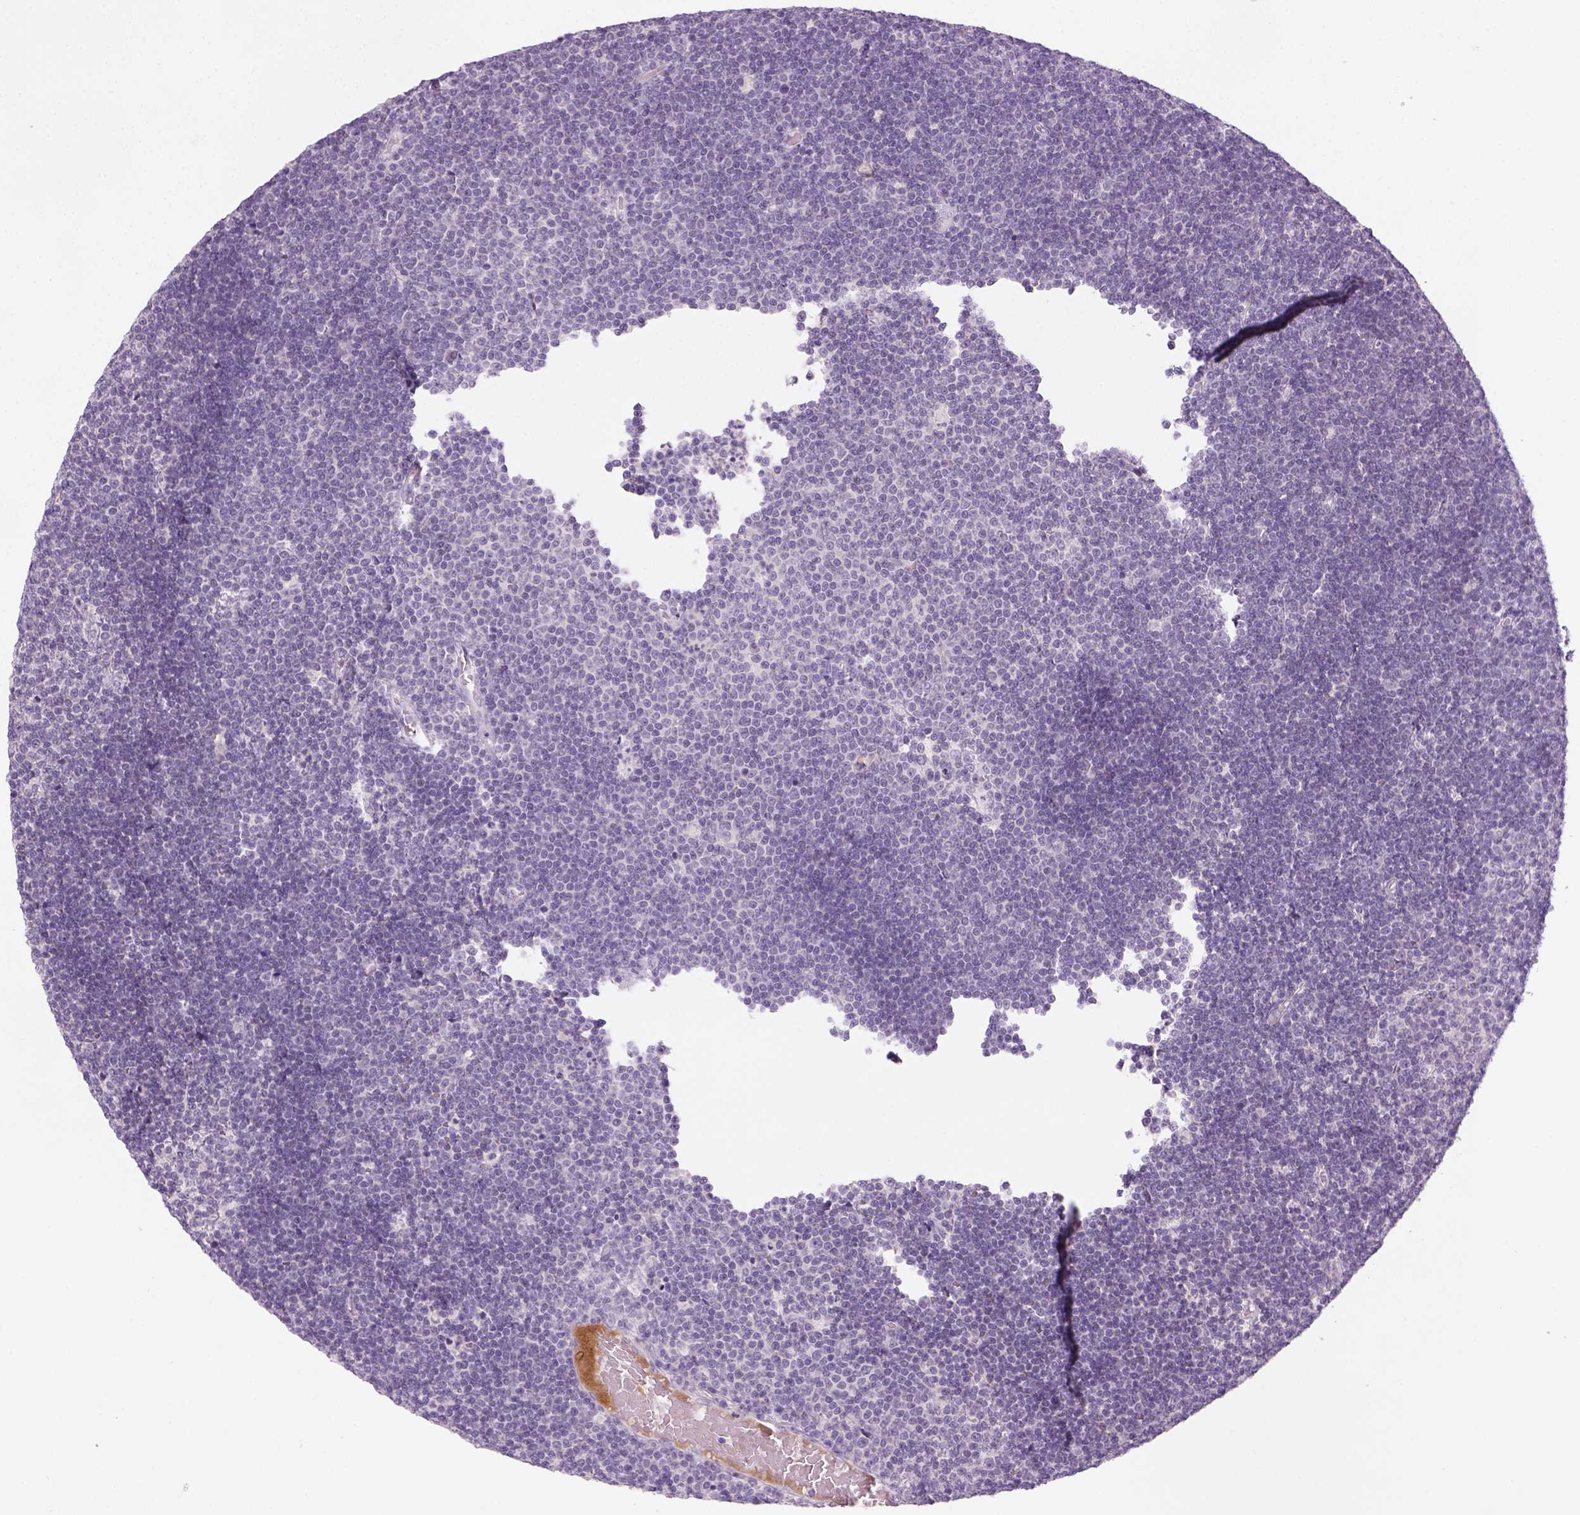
{"staining": {"intensity": "negative", "quantity": "none", "location": "none"}, "tissue": "lymphoma", "cell_type": "Tumor cells", "image_type": "cancer", "snomed": [{"axis": "morphology", "description": "Malignant lymphoma, non-Hodgkin's type, Low grade"}, {"axis": "topography", "description": "Brain"}], "caption": "This is a histopathology image of IHC staining of malignant lymphoma, non-Hodgkin's type (low-grade), which shows no staining in tumor cells.", "gene": "GFI1B", "patient": {"sex": "female", "age": 66}}